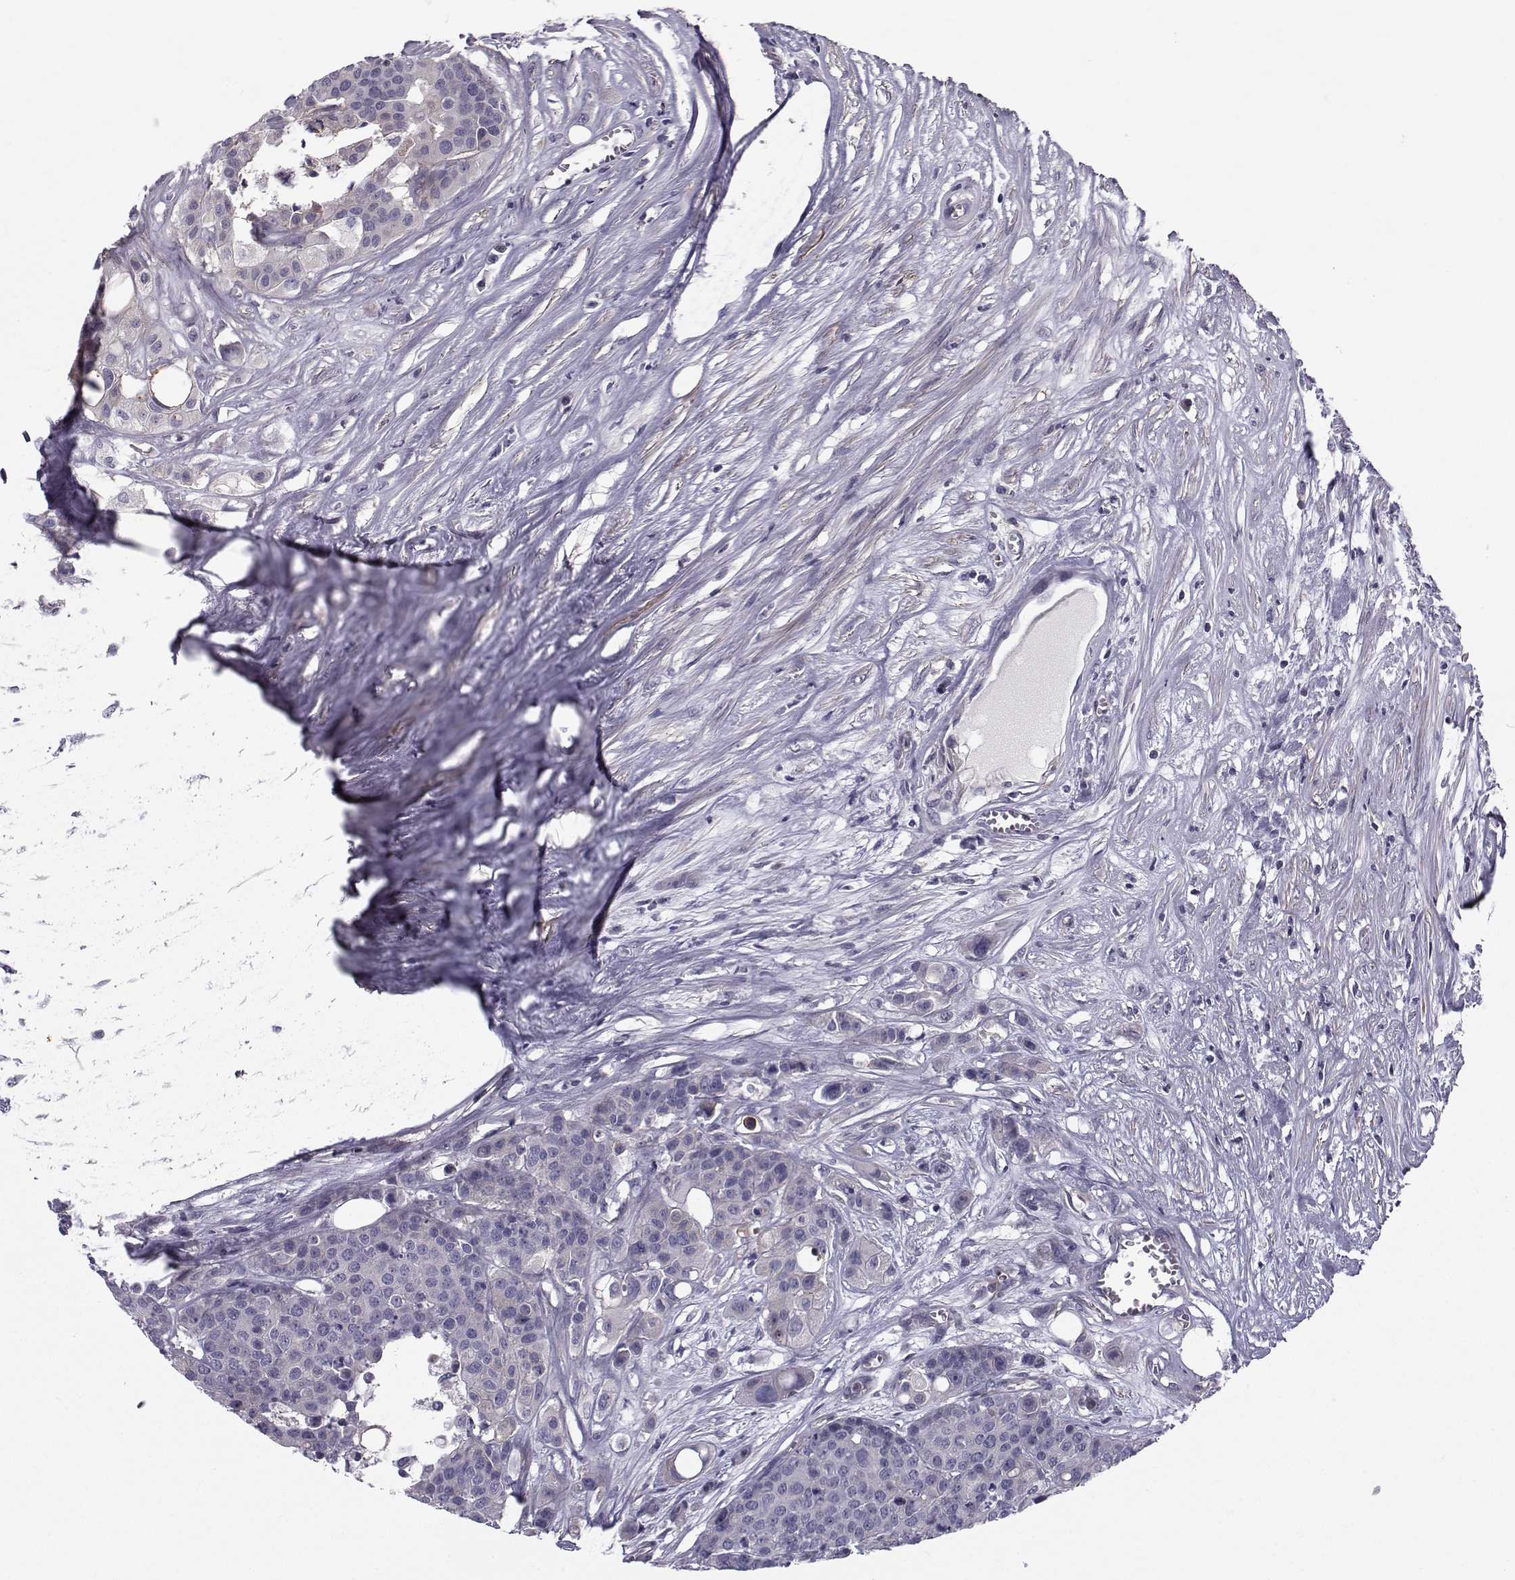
{"staining": {"intensity": "negative", "quantity": "none", "location": "none"}, "tissue": "carcinoid", "cell_type": "Tumor cells", "image_type": "cancer", "snomed": [{"axis": "morphology", "description": "Carcinoid, malignant, NOS"}, {"axis": "topography", "description": "Colon"}], "caption": "This is an immunohistochemistry (IHC) micrograph of carcinoid. There is no staining in tumor cells.", "gene": "LRRC27", "patient": {"sex": "male", "age": 81}}